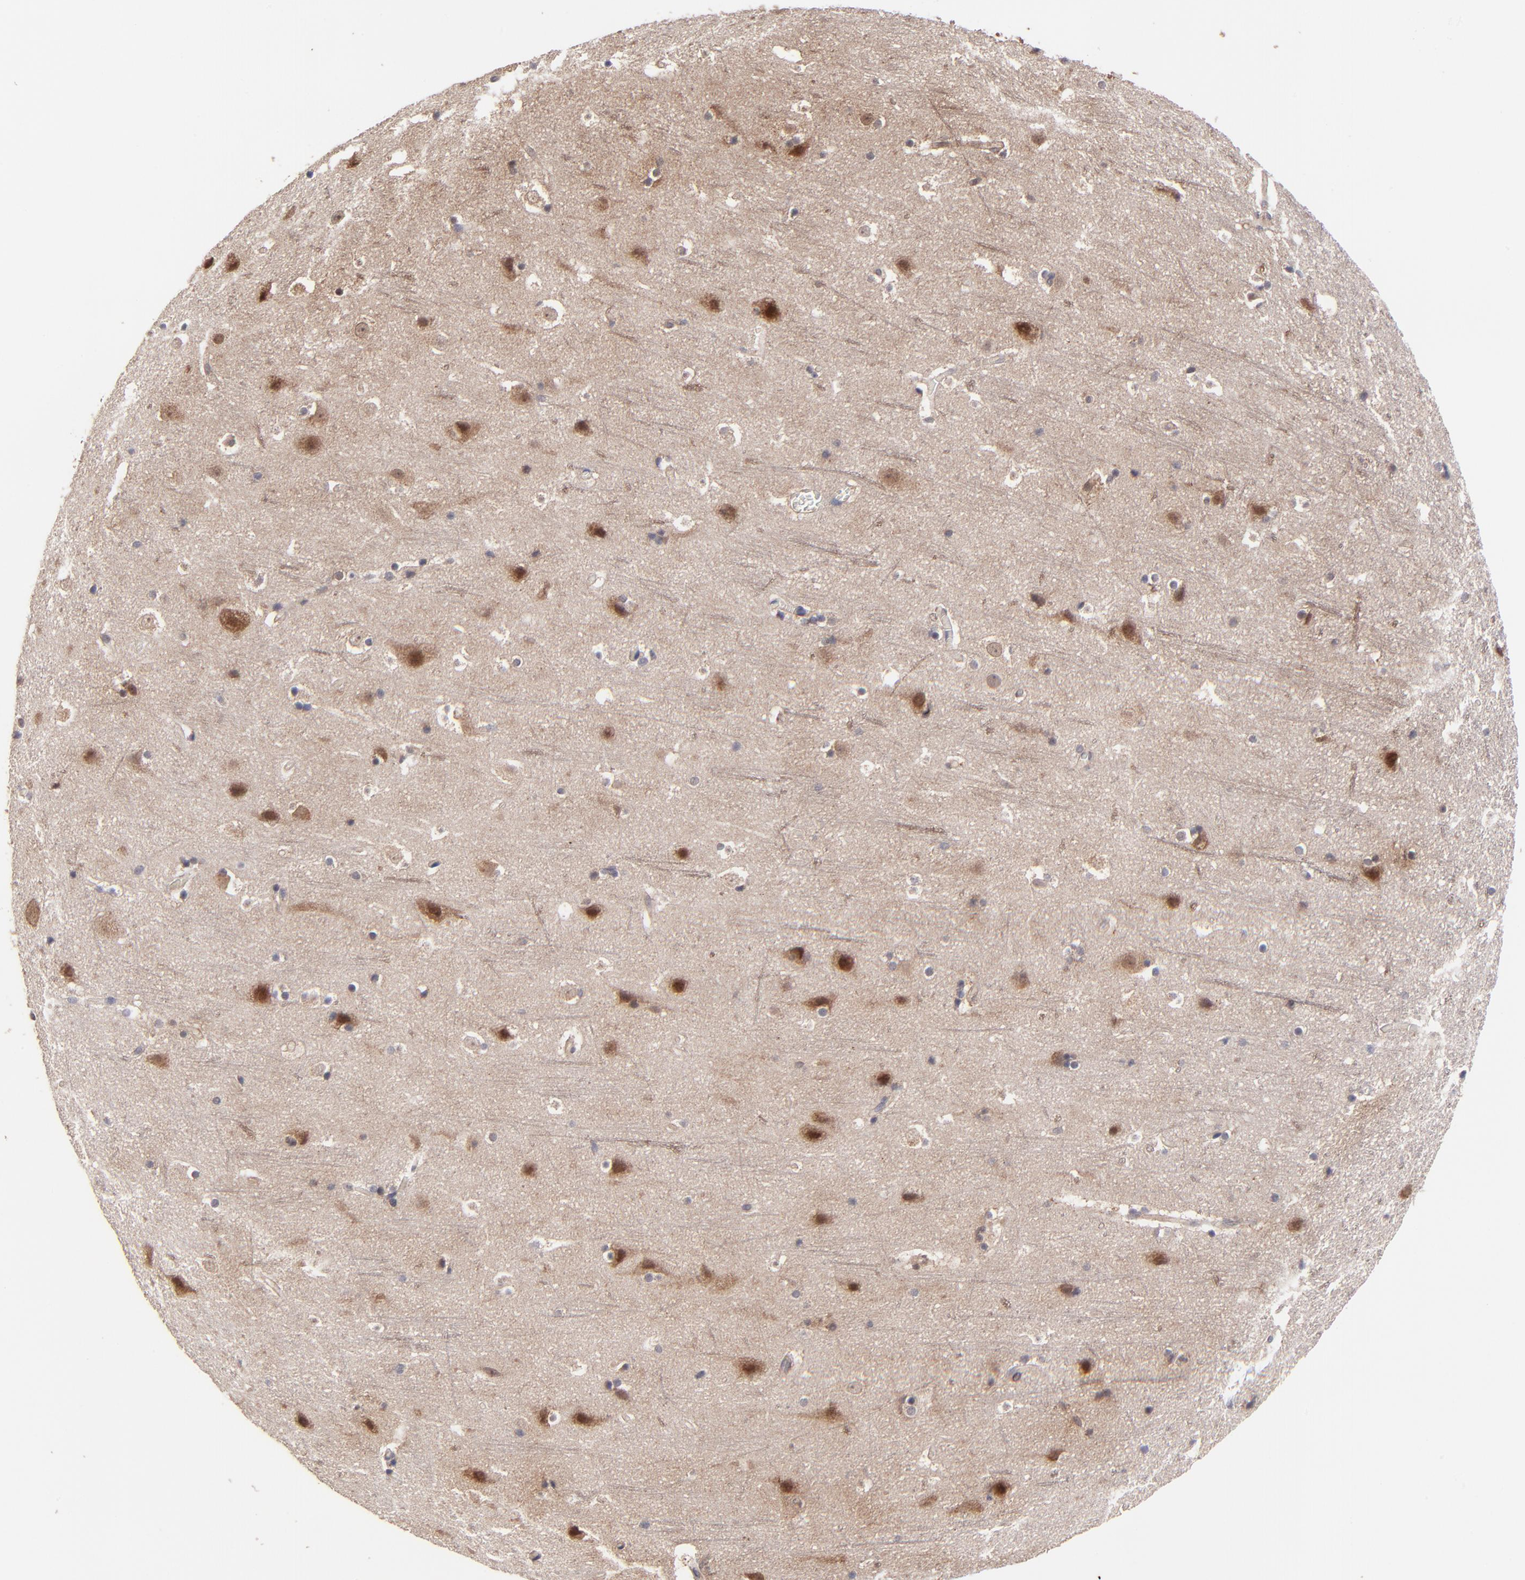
{"staining": {"intensity": "weak", "quantity": "25%-75%", "location": "cytoplasmic/membranous"}, "tissue": "cerebral cortex", "cell_type": "Endothelial cells", "image_type": "normal", "snomed": [{"axis": "morphology", "description": "Normal tissue, NOS"}, {"axis": "topography", "description": "Cerebral cortex"}], "caption": "The micrograph displays staining of unremarkable cerebral cortex, revealing weak cytoplasmic/membranous protein positivity (brown color) within endothelial cells. Nuclei are stained in blue.", "gene": "BAIAP2L2", "patient": {"sex": "male", "age": 45}}